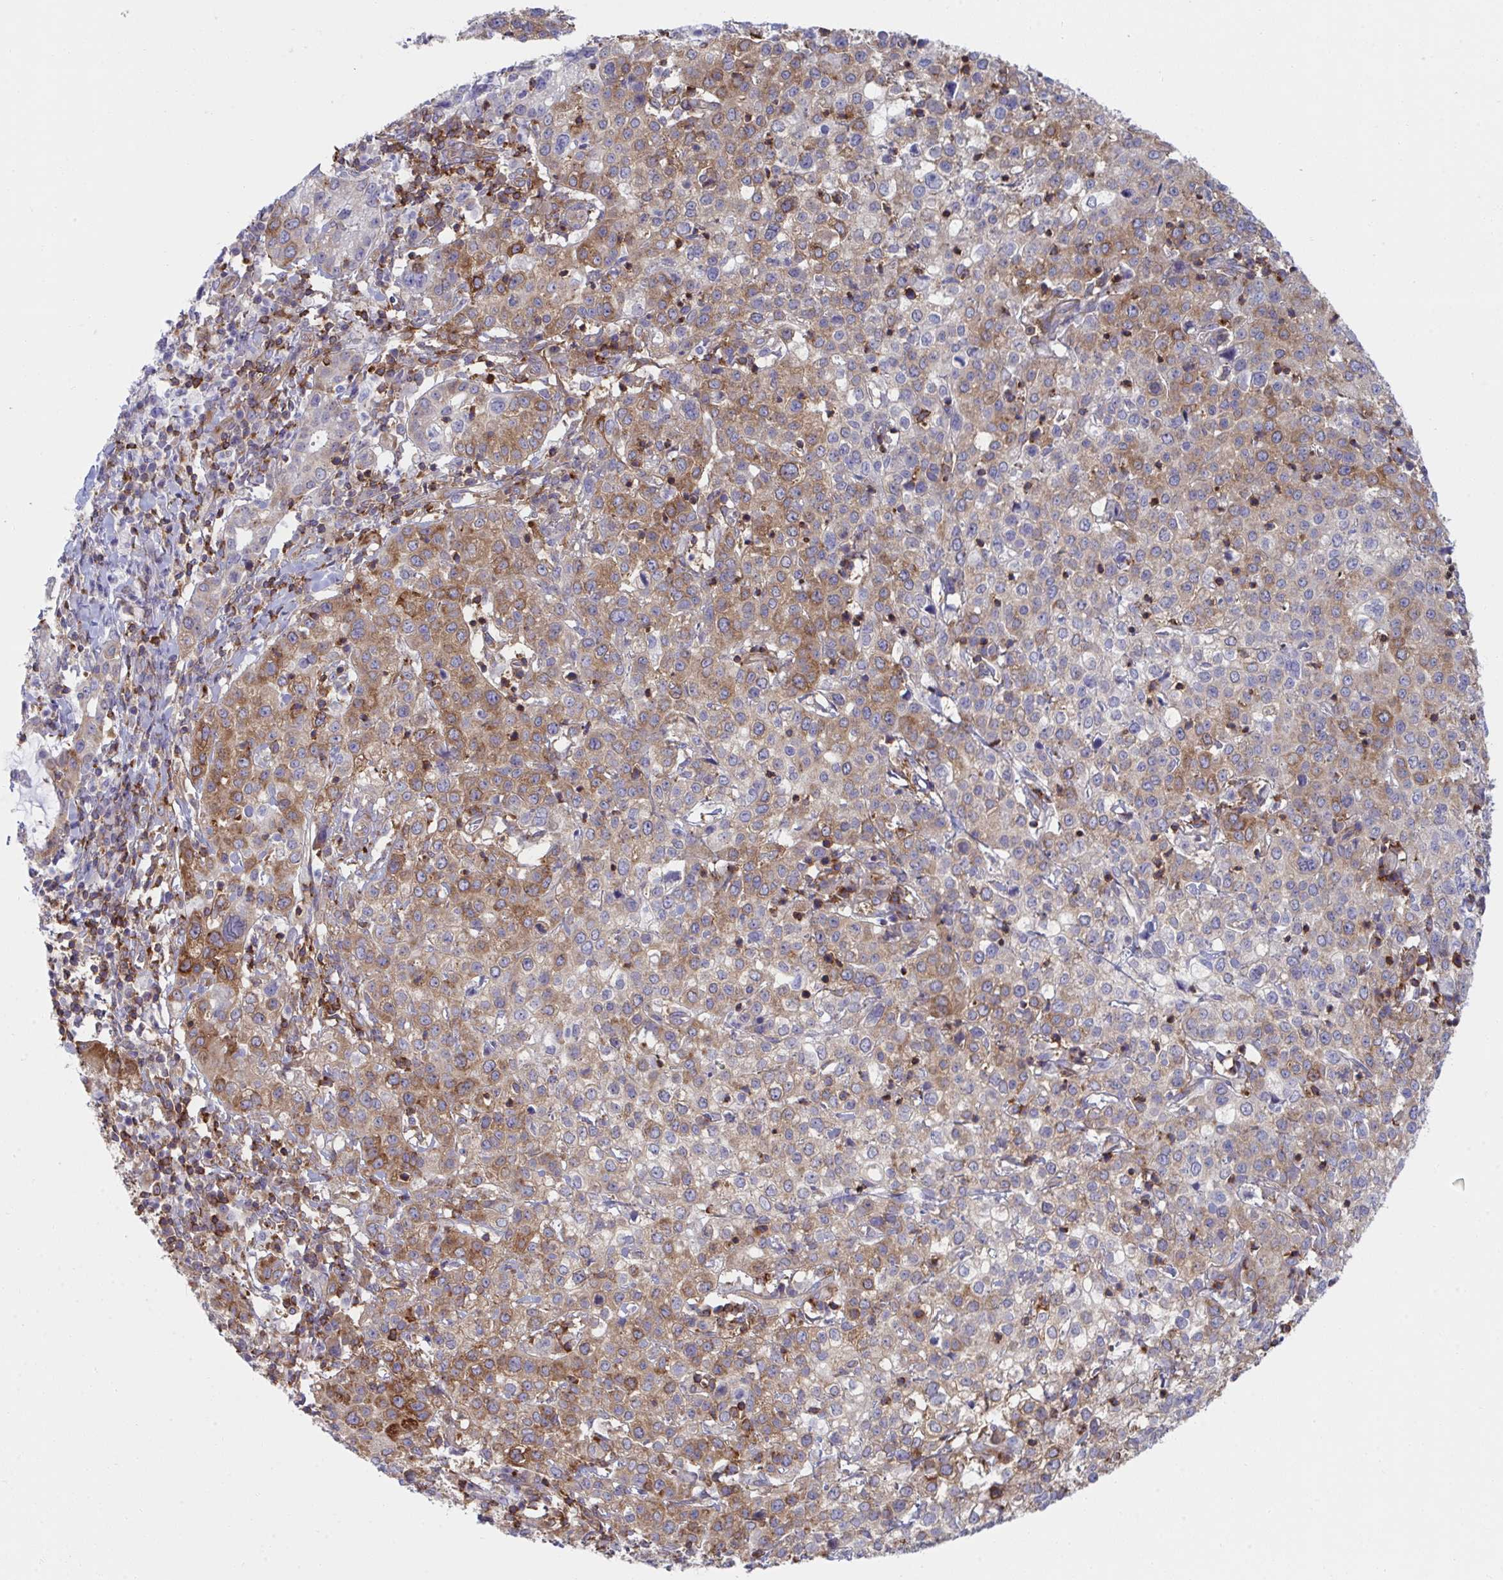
{"staining": {"intensity": "moderate", "quantity": "25%-75%", "location": "cytoplasmic/membranous"}, "tissue": "cervical cancer", "cell_type": "Tumor cells", "image_type": "cancer", "snomed": [{"axis": "morphology", "description": "Normal tissue, NOS"}, {"axis": "morphology", "description": "Adenocarcinoma, NOS"}, {"axis": "topography", "description": "Cervix"}], "caption": "An image of cervical cancer (adenocarcinoma) stained for a protein displays moderate cytoplasmic/membranous brown staining in tumor cells.", "gene": "WNK1", "patient": {"sex": "female", "age": 44}}